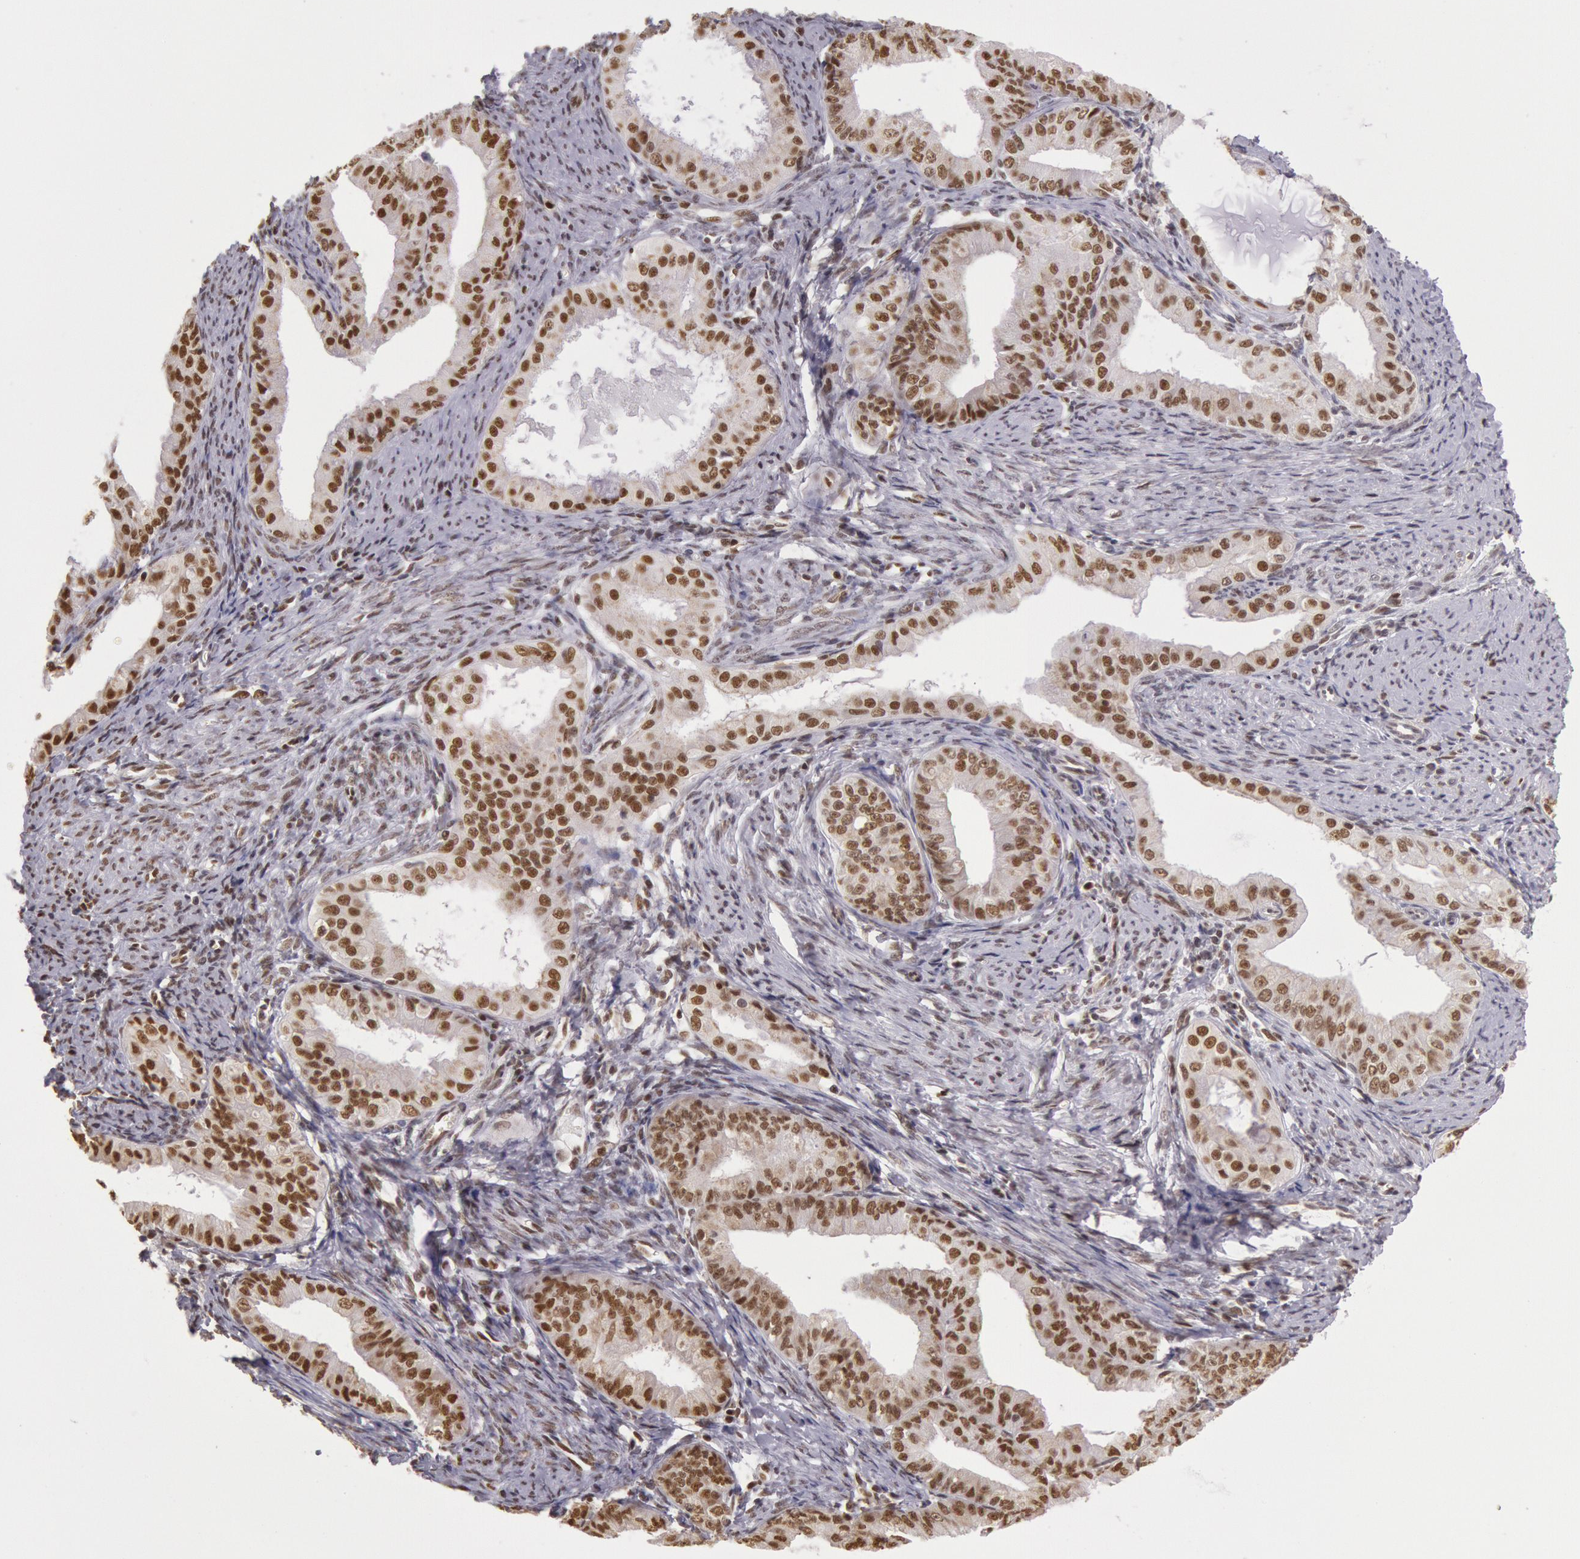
{"staining": {"intensity": "strong", "quantity": ">75%", "location": "nuclear"}, "tissue": "endometrial cancer", "cell_type": "Tumor cells", "image_type": "cancer", "snomed": [{"axis": "morphology", "description": "Adenocarcinoma, NOS"}, {"axis": "topography", "description": "Endometrium"}], "caption": "Immunohistochemical staining of human adenocarcinoma (endometrial) exhibits strong nuclear protein staining in approximately >75% of tumor cells.", "gene": "ESS2", "patient": {"sex": "female", "age": 76}}